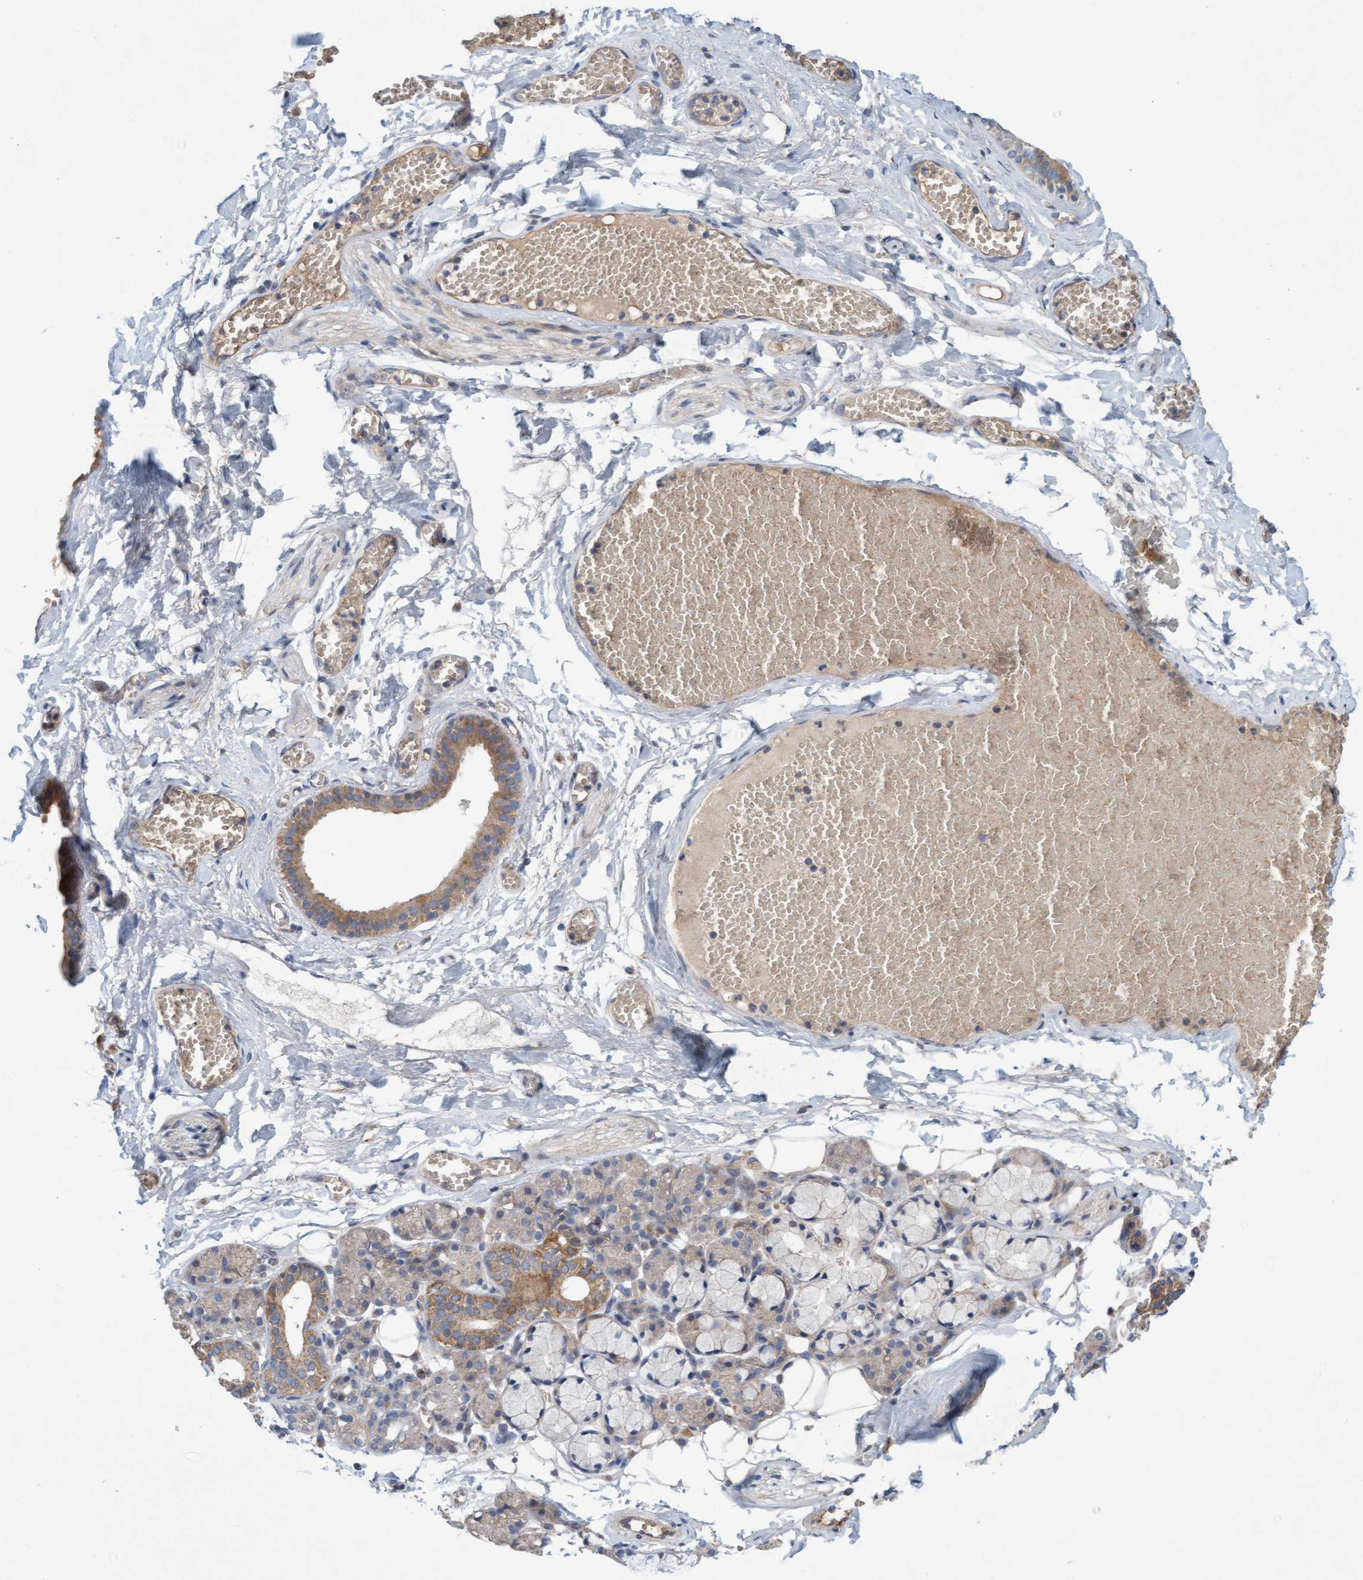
{"staining": {"intensity": "moderate", "quantity": "<25%", "location": "cytoplasmic/membranous"}, "tissue": "salivary gland", "cell_type": "Glandular cells", "image_type": "normal", "snomed": [{"axis": "morphology", "description": "Normal tissue, NOS"}, {"axis": "topography", "description": "Salivary gland"}], "caption": "Protein expression analysis of normal salivary gland reveals moderate cytoplasmic/membranous expression in approximately <25% of glandular cells. The protein of interest is shown in brown color, while the nuclei are stained blue.", "gene": "DDHD2", "patient": {"sex": "male", "age": 63}}